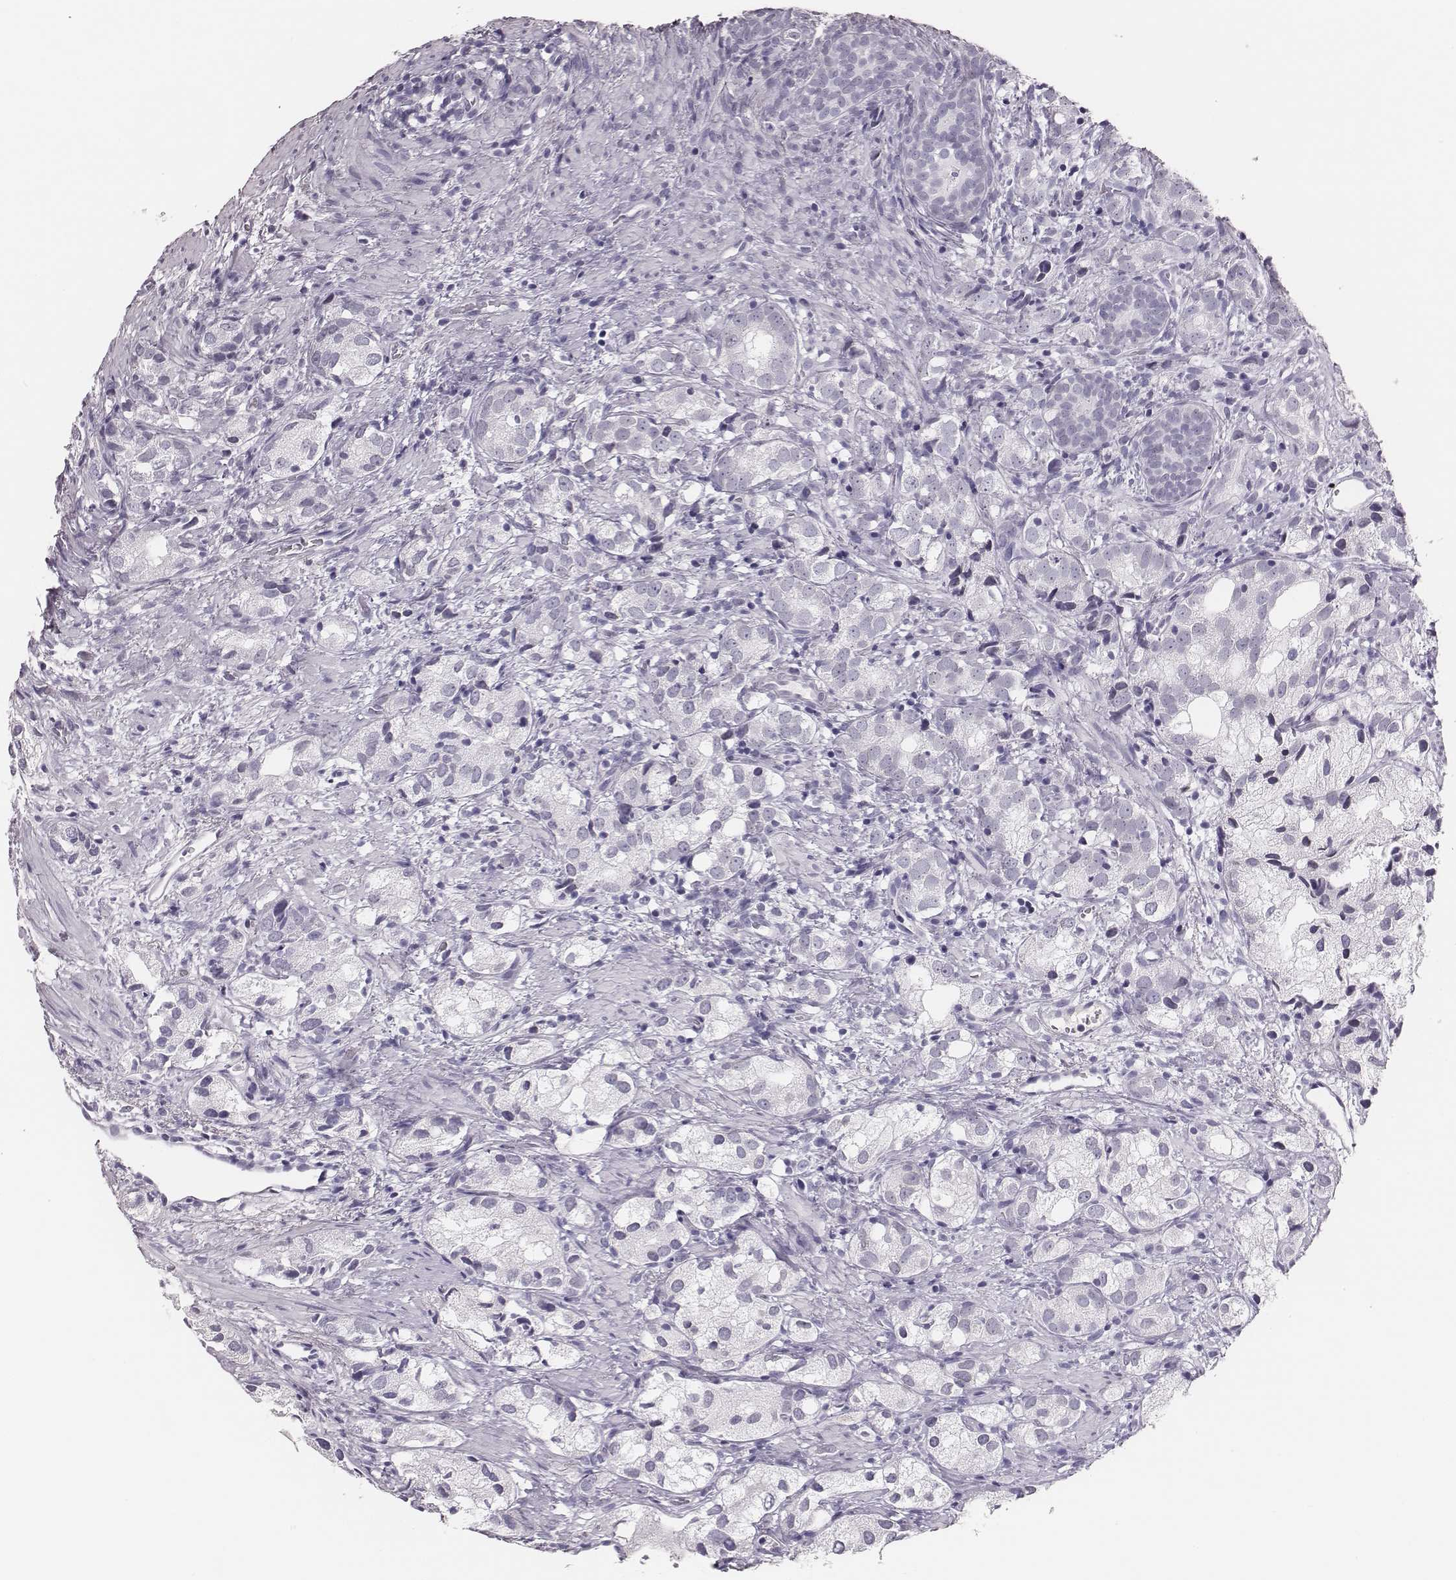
{"staining": {"intensity": "negative", "quantity": "none", "location": "none"}, "tissue": "prostate cancer", "cell_type": "Tumor cells", "image_type": "cancer", "snomed": [{"axis": "morphology", "description": "Adenocarcinoma, High grade"}, {"axis": "topography", "description": "Prostate"}], "caption": "Protein analysis of prostate cancer shows no significant staining in tumor cells. Brightfield microscopy of IHC stained with DAB (brown) and hematoxylin (blue), captured at high magnification.", "gene": "H1-6", "patient": {"sex": "male", "age": 82}}